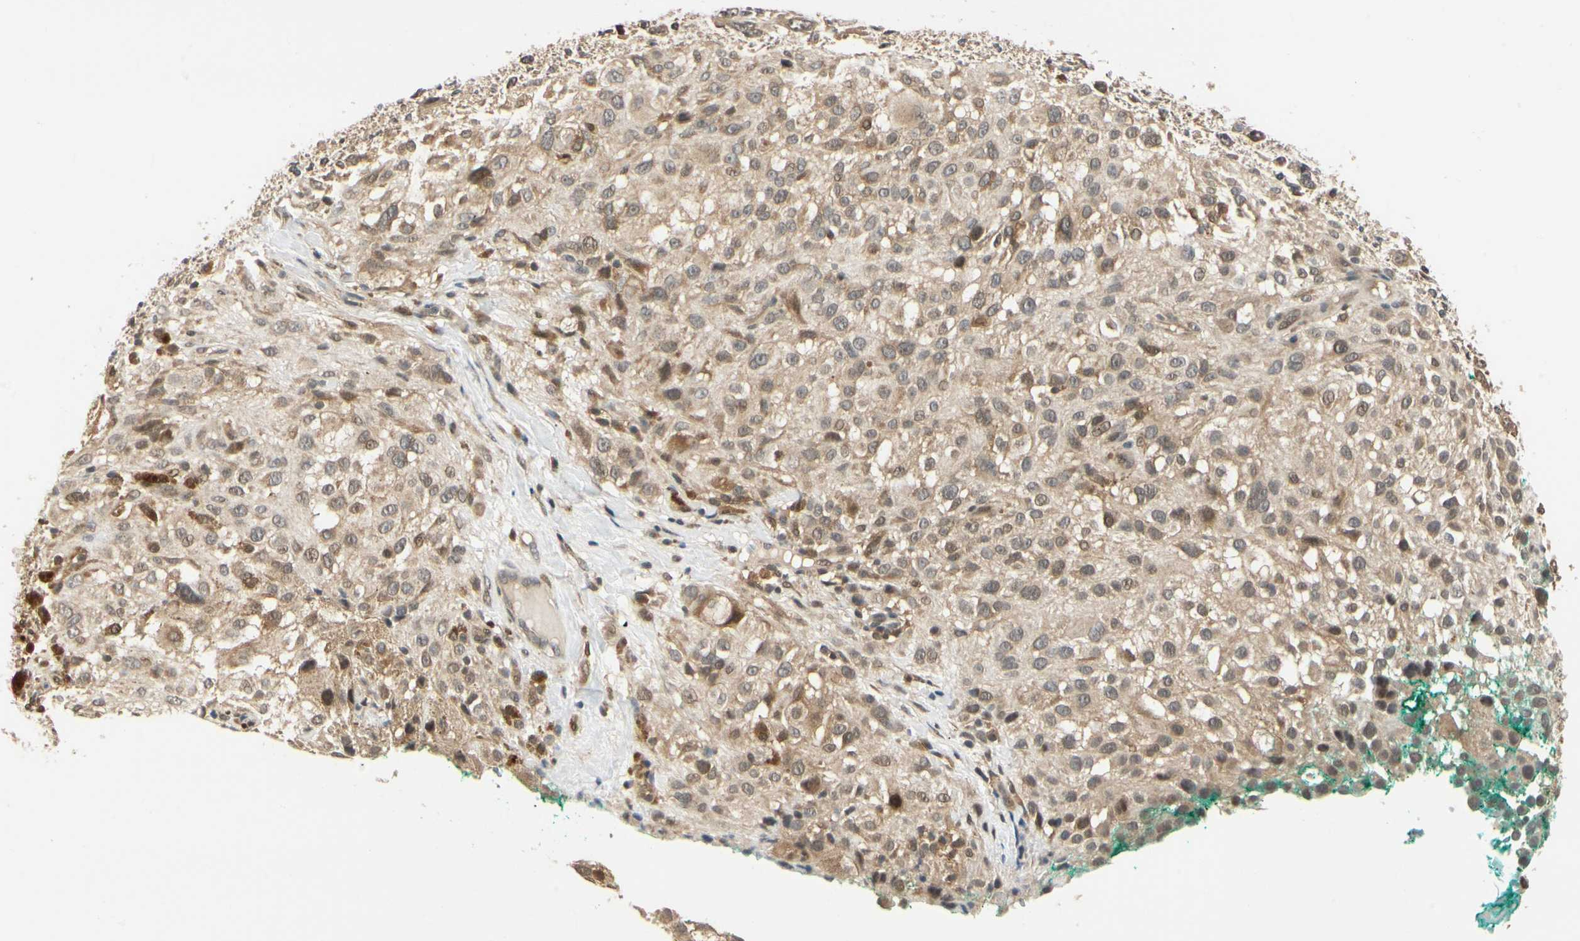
{"staining": {"intensity": "weak", "quantity": ">75%", "location": "cytoplasmic/membranous,nuclear"}, "tissue": "melanoma", "cell_type": "Tumor cells", "image_type": "cancer", "snomed": [{"axis": "morphology", "description": "Necrosis, NOS"}, {"axis": "morphology", "description": "Malignant melanoma, NOS"}, {"axis": "topography", "description": "Skin"}], "caption": "Protein positivity by IHC exhibits weak cytoplasmic/membranous and nuclear positivity in approximately >75% of tumor cells in malignant melanoma. Ihc stains the protein in brown and the nuclei are stained blue.", "gene": "UBE2Z", "patient": {"sex": "female", "age": 87}}